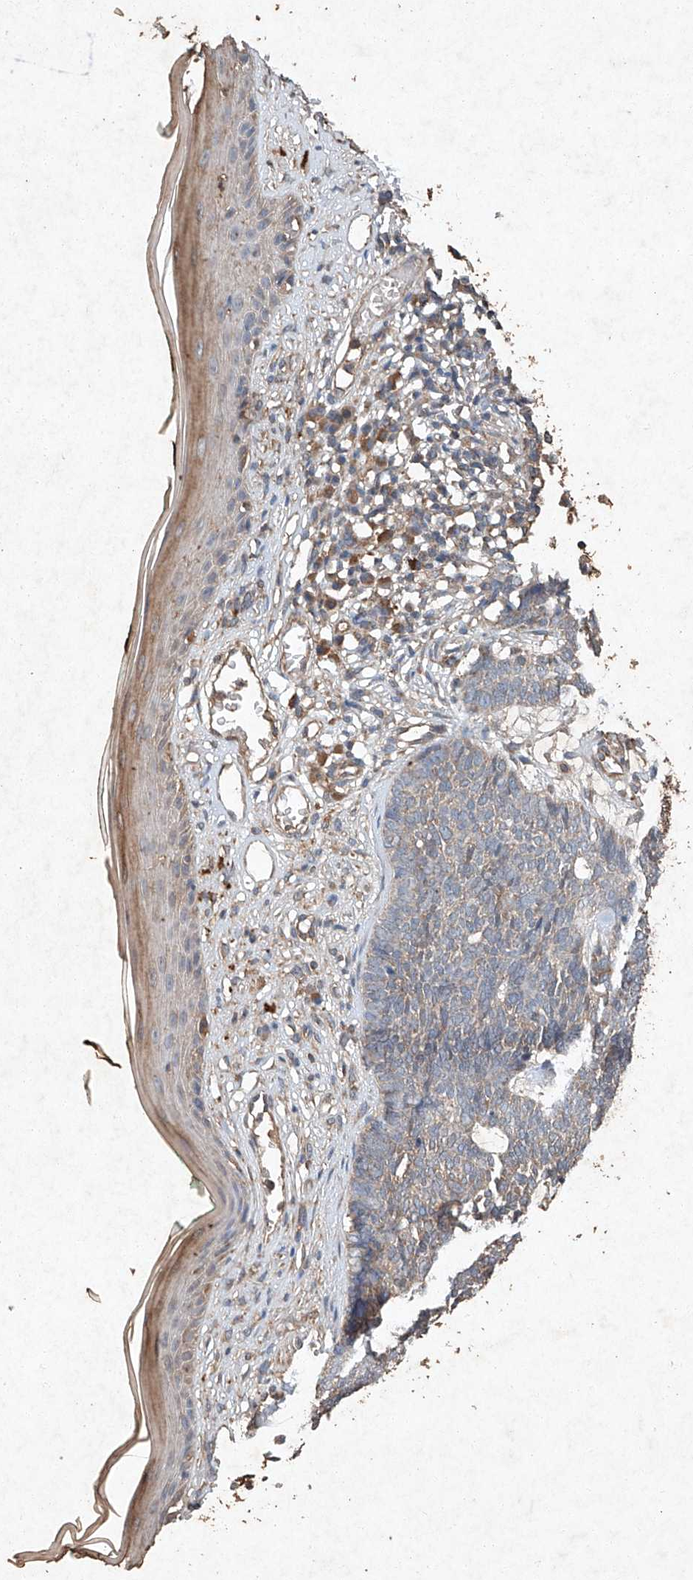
{"staining": {"intensity": "weak", "quantity": "25%-75%", "location": "cytoplasmic/membranous"}, "tissue": "skin cancer", "cell_type": "Tumor cells", "image_type": "cancer", "snomed": [{"axis": "morphology", "description": "Basal cell carcinoma"}, {"axis": "topography", "description": "Skin"}], "caption": "Protein staining by IHC reveals weak cytoplasmic/membranous positivity in approximately 25%-75% of tumor cells in basal cell carcinoma (skin).", "gene": "STK3", "patient": {"sex": "female", "age": 84}}